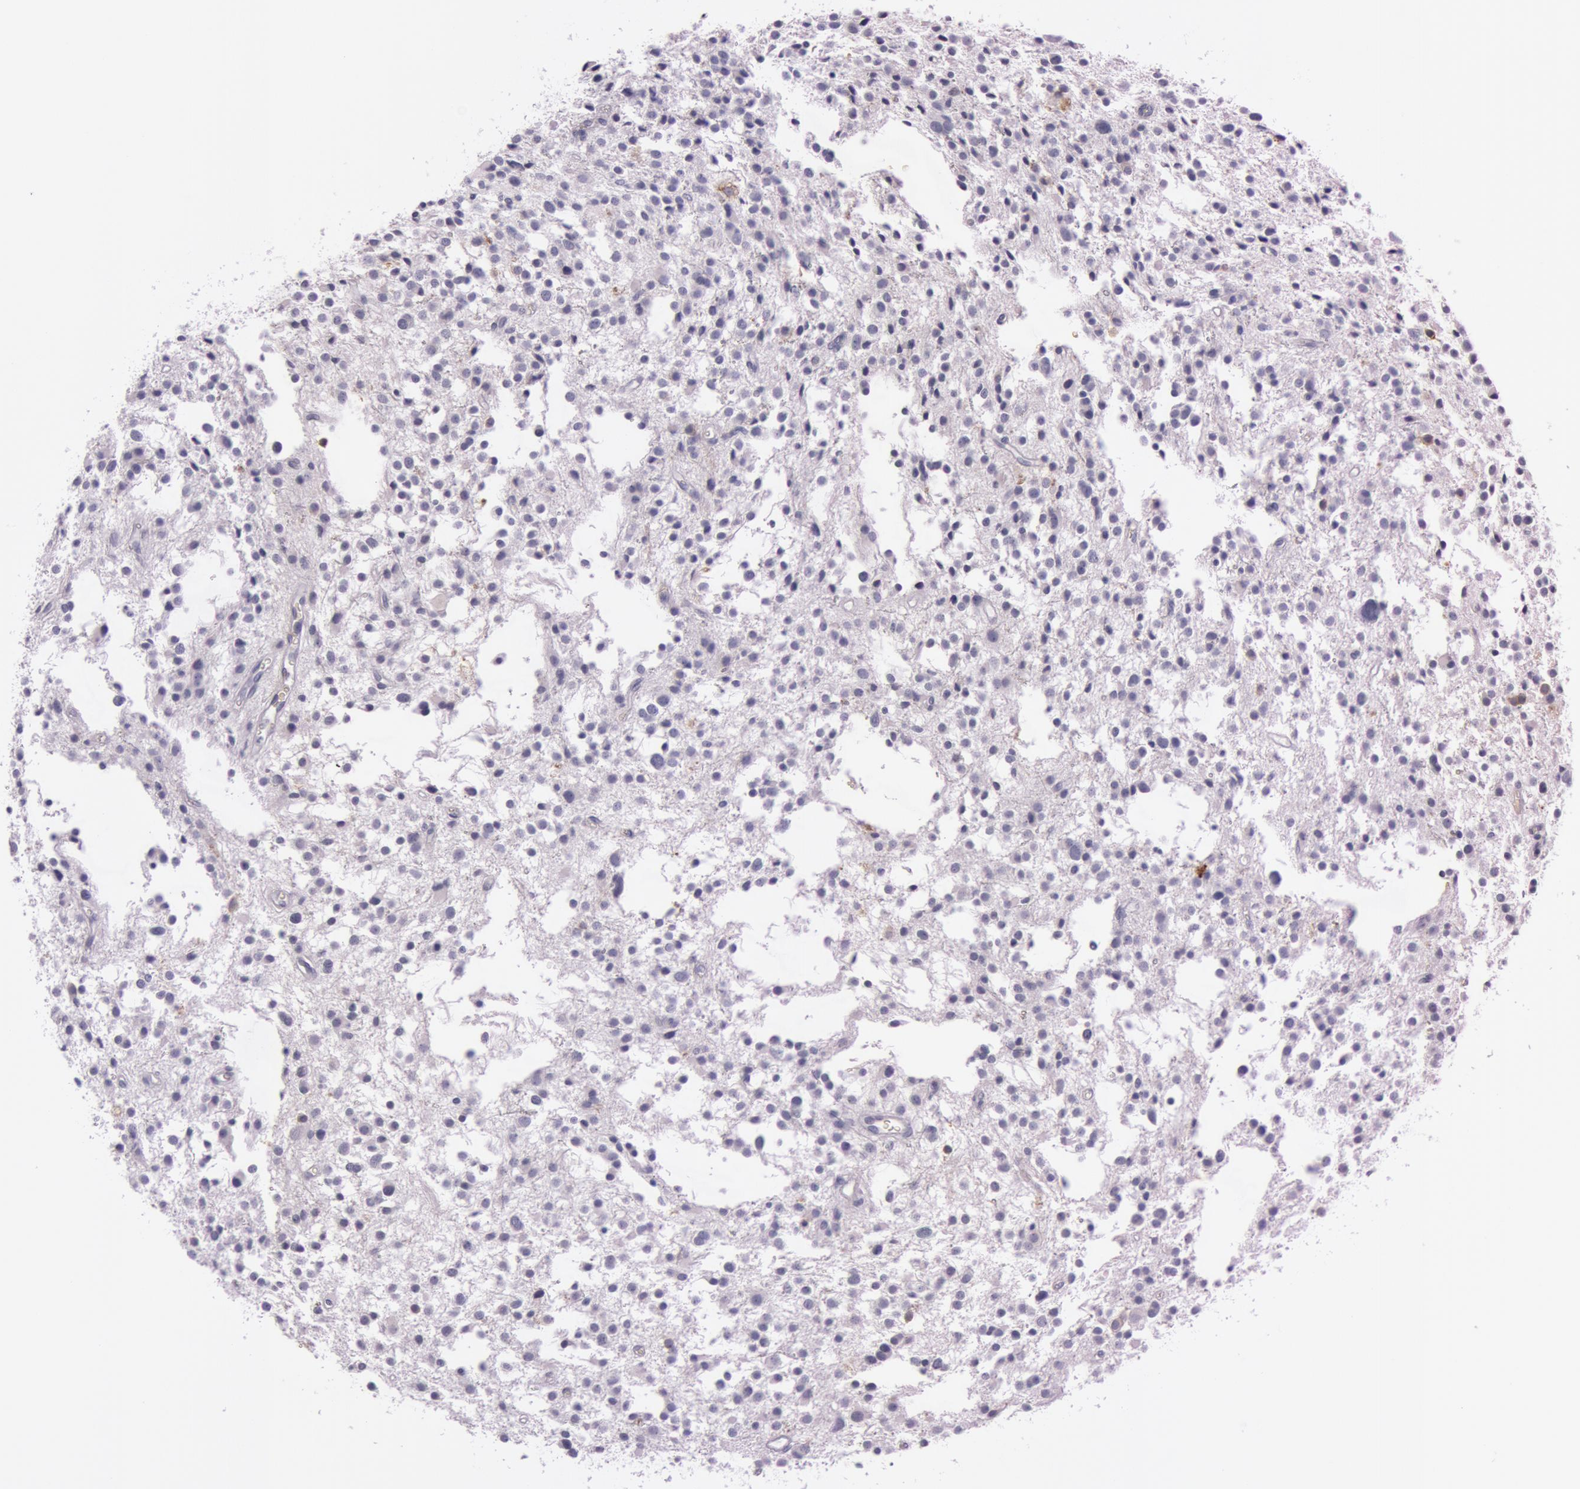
{"staining": {"intensity": "negative", "quantity": "none", "location": "none"}, "tissue": "glioma", "cell_type": "Tumor cells", "image_type": "cancer", "snomed": [{"axis": "morphology", "description": "Glioma, malignant, Low grade"}, {"axis": "topography", "description": "Brain"}], "caption": "An image of low-grade glioma (malignant) stained for a protein exhibits no brown staining in tumor cells.", "gene": "FOLH1", "patient": {"sex": "female", "age": 36}}